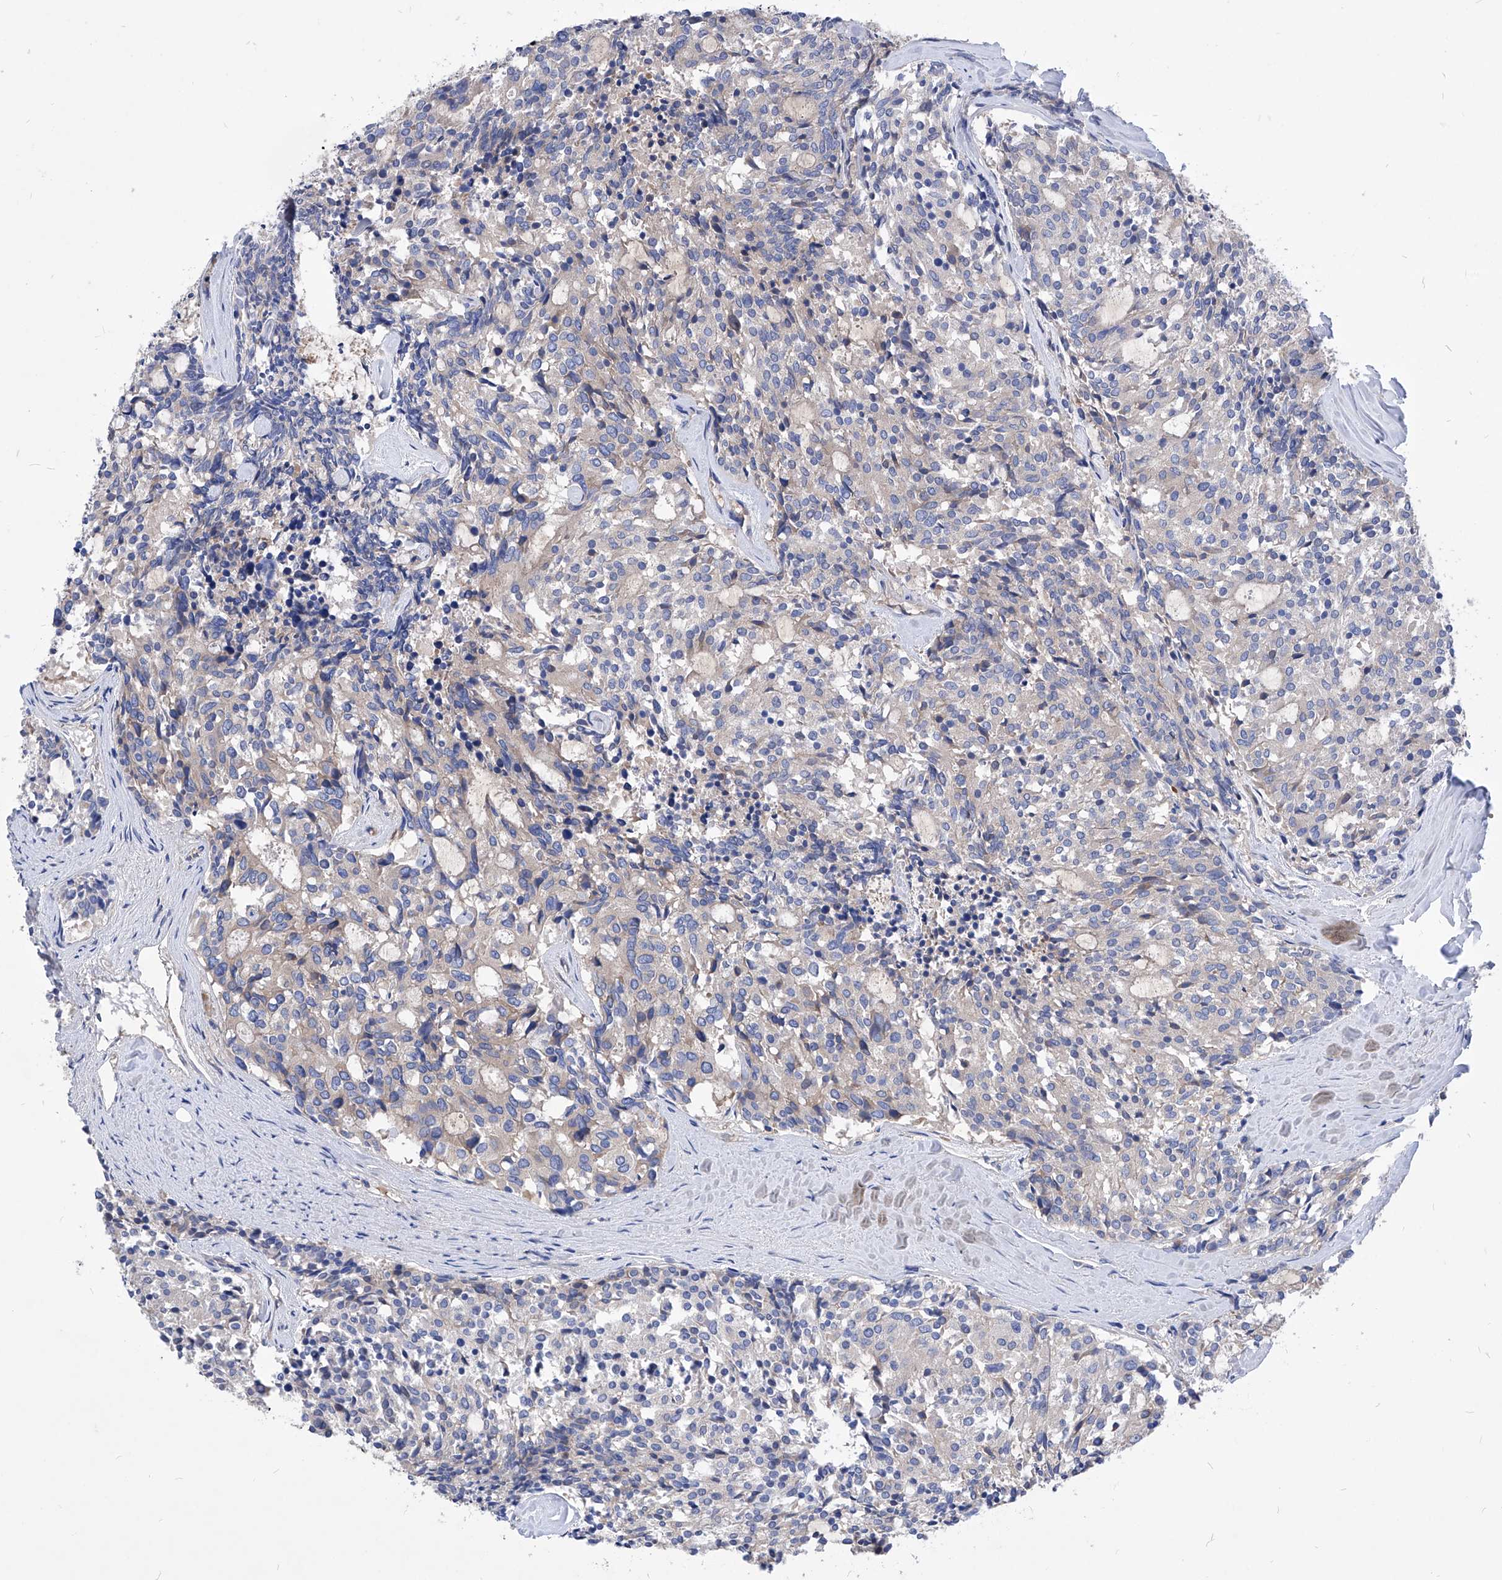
{"staining": {"intensity": "negative", "quantity": "none", "location": "none"}, "tissue": "carcinoid", "cell_type": "Tumor cells", "image_type": "cancer", "snomed": [{"axis": "morphology", "description": "Carcinoid, malignant, NOS"}, {"axis": "topography", "description": "Pancreas"}], "caption": "This is an immunohistochemistry (IHC) micrograph of human carcinoid. There is no expression in tumor cells.", "gene": "XPNPEP1", "patient": {"sex": "female", "age": 54}}